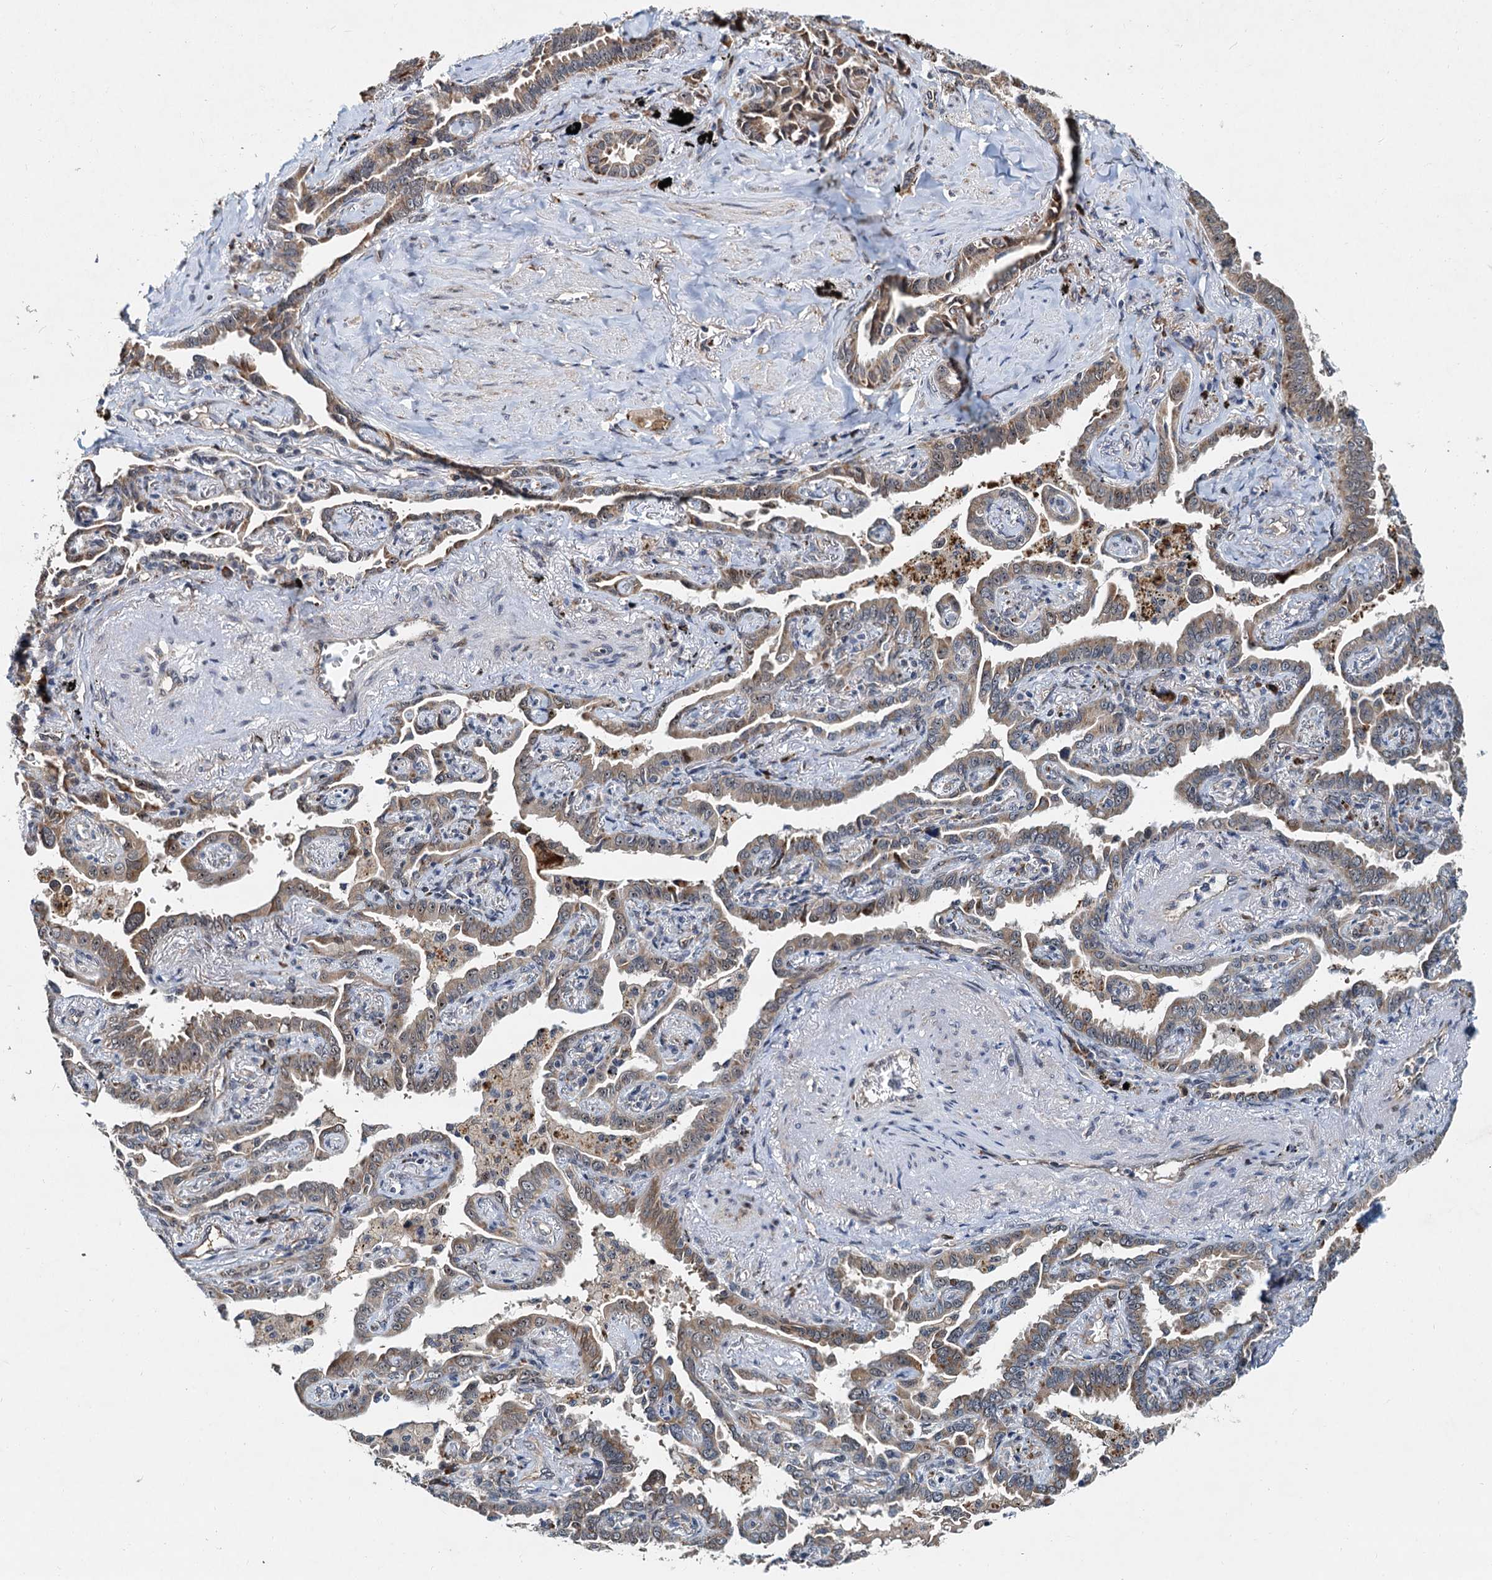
{"staining": {"intensity": "weak", "quantity": ">75%", "location": "cytoplasmic/membranous"}, "tissue": "lung cancer", "cell_type": "Tumor cells", "image_type": "cancer", "snomed": [{"axis": "morphology", "description": "Adenocarcinoma, NOS"}, {"axis": "topography", "description": "Lung"}], "caption": "Lung cancer (adenocarcinoma) was stained to show a protein in brown. There is low levels of weak cytoplasmic/membranous positivity in approximately >75% of tumor cells. Immunohistochemistry stains the protein of interest in brown and the nuclei are stained blue.", "gene": "DNAJC21", "patient": {"sex": "male", "age": 67}}